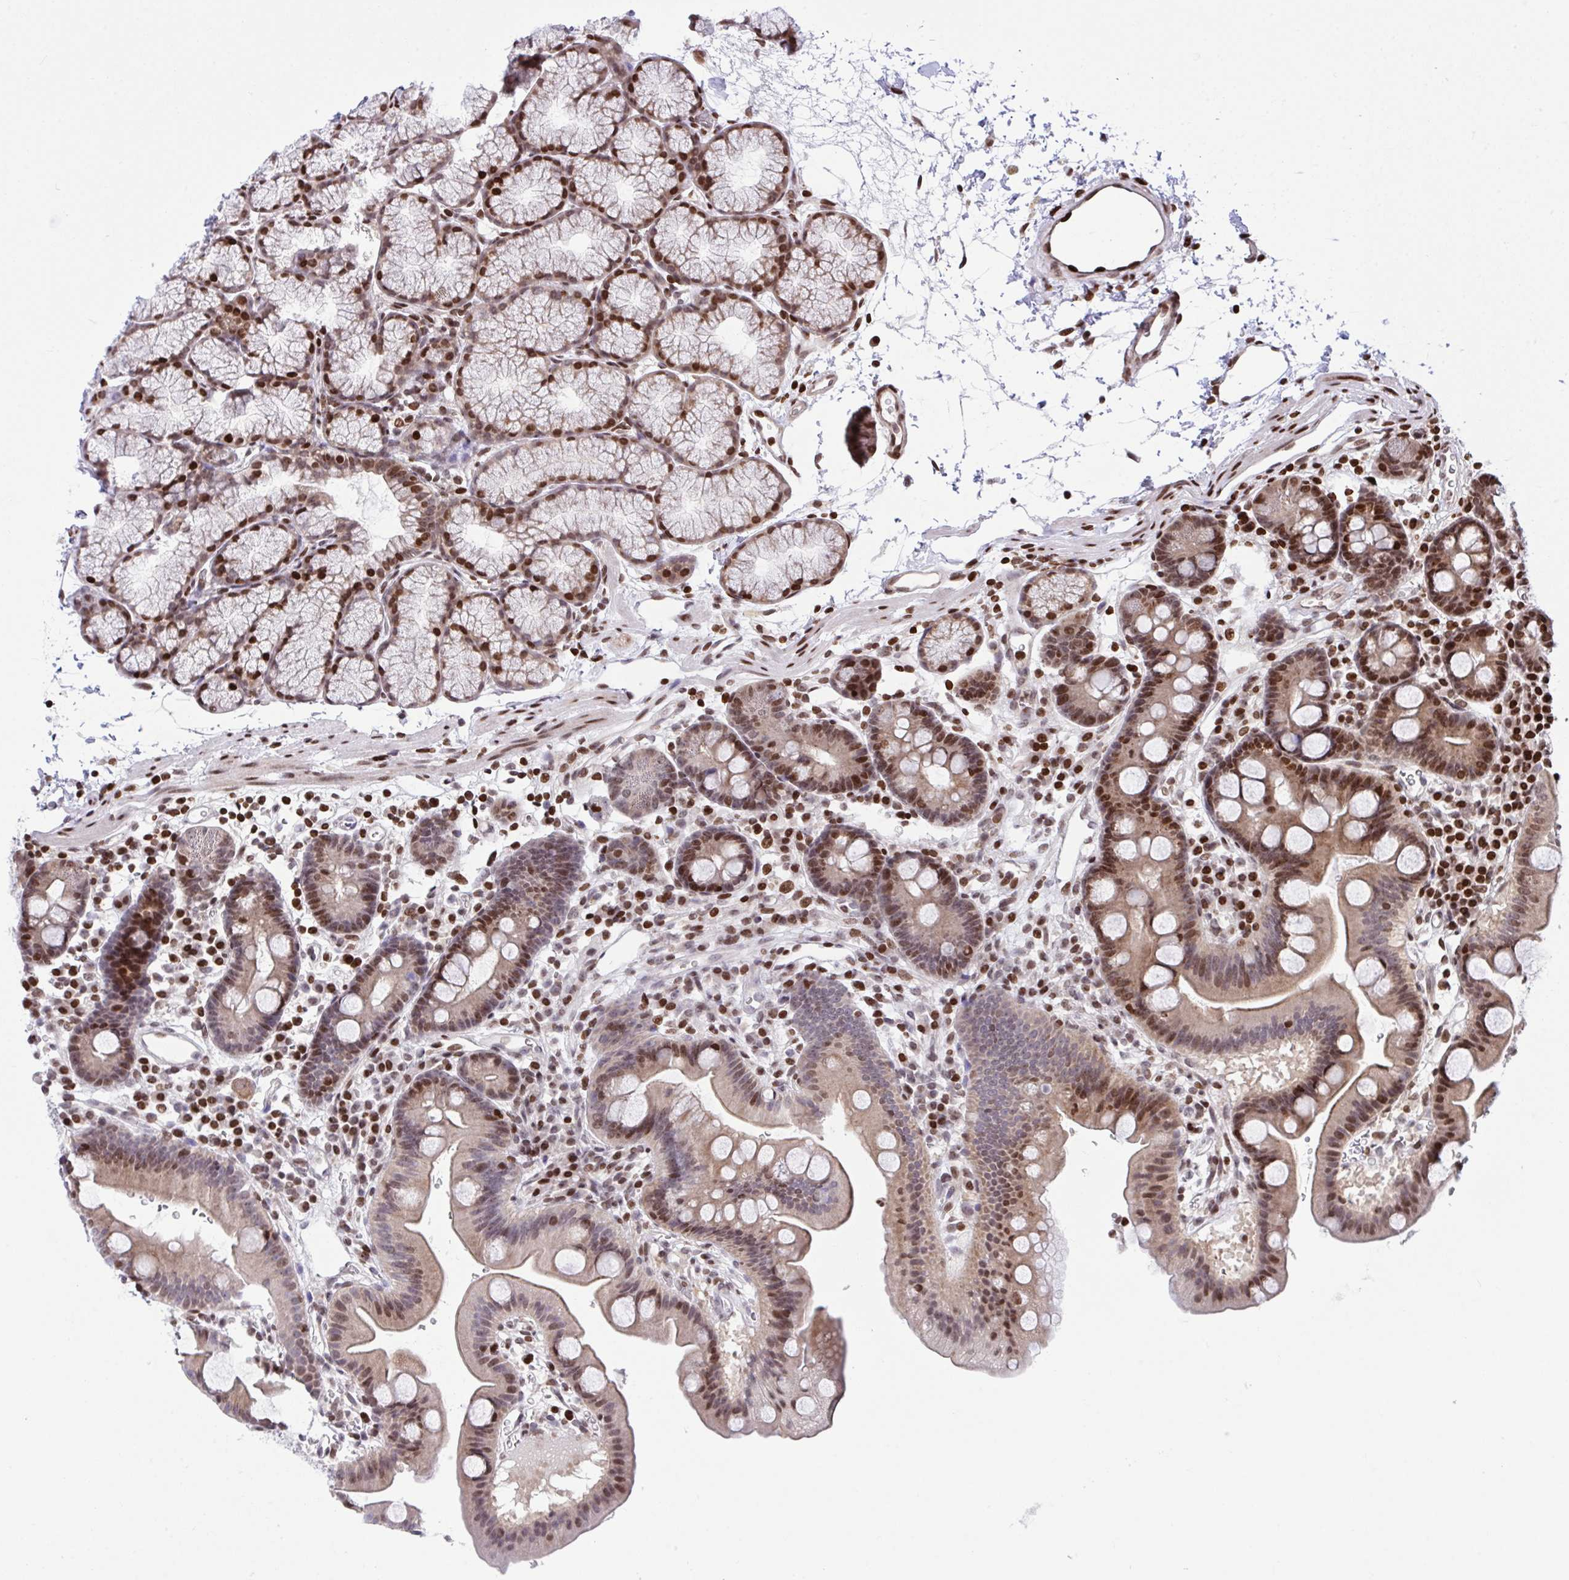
{"staining": {"intensity": "moderate", "quantity": "25%-75%", "location": "nuclear"}, "tissue": "duodenum", "cell_type": "Glandular cells", "image_type": "normal", "snomed": [{"axis": "morphology", "description": "Normal tissue, NOS"}, {"axis": "topography", "description": "Duodenum"}], "caption": "About 25%-75% of glandular cells in normal human duodenum display moderate nuclear protein staining as visualized by brown immunohistochemical staining.", "gene": "RAPGEF5", "patient": {"sex": "male", "age": 59}}